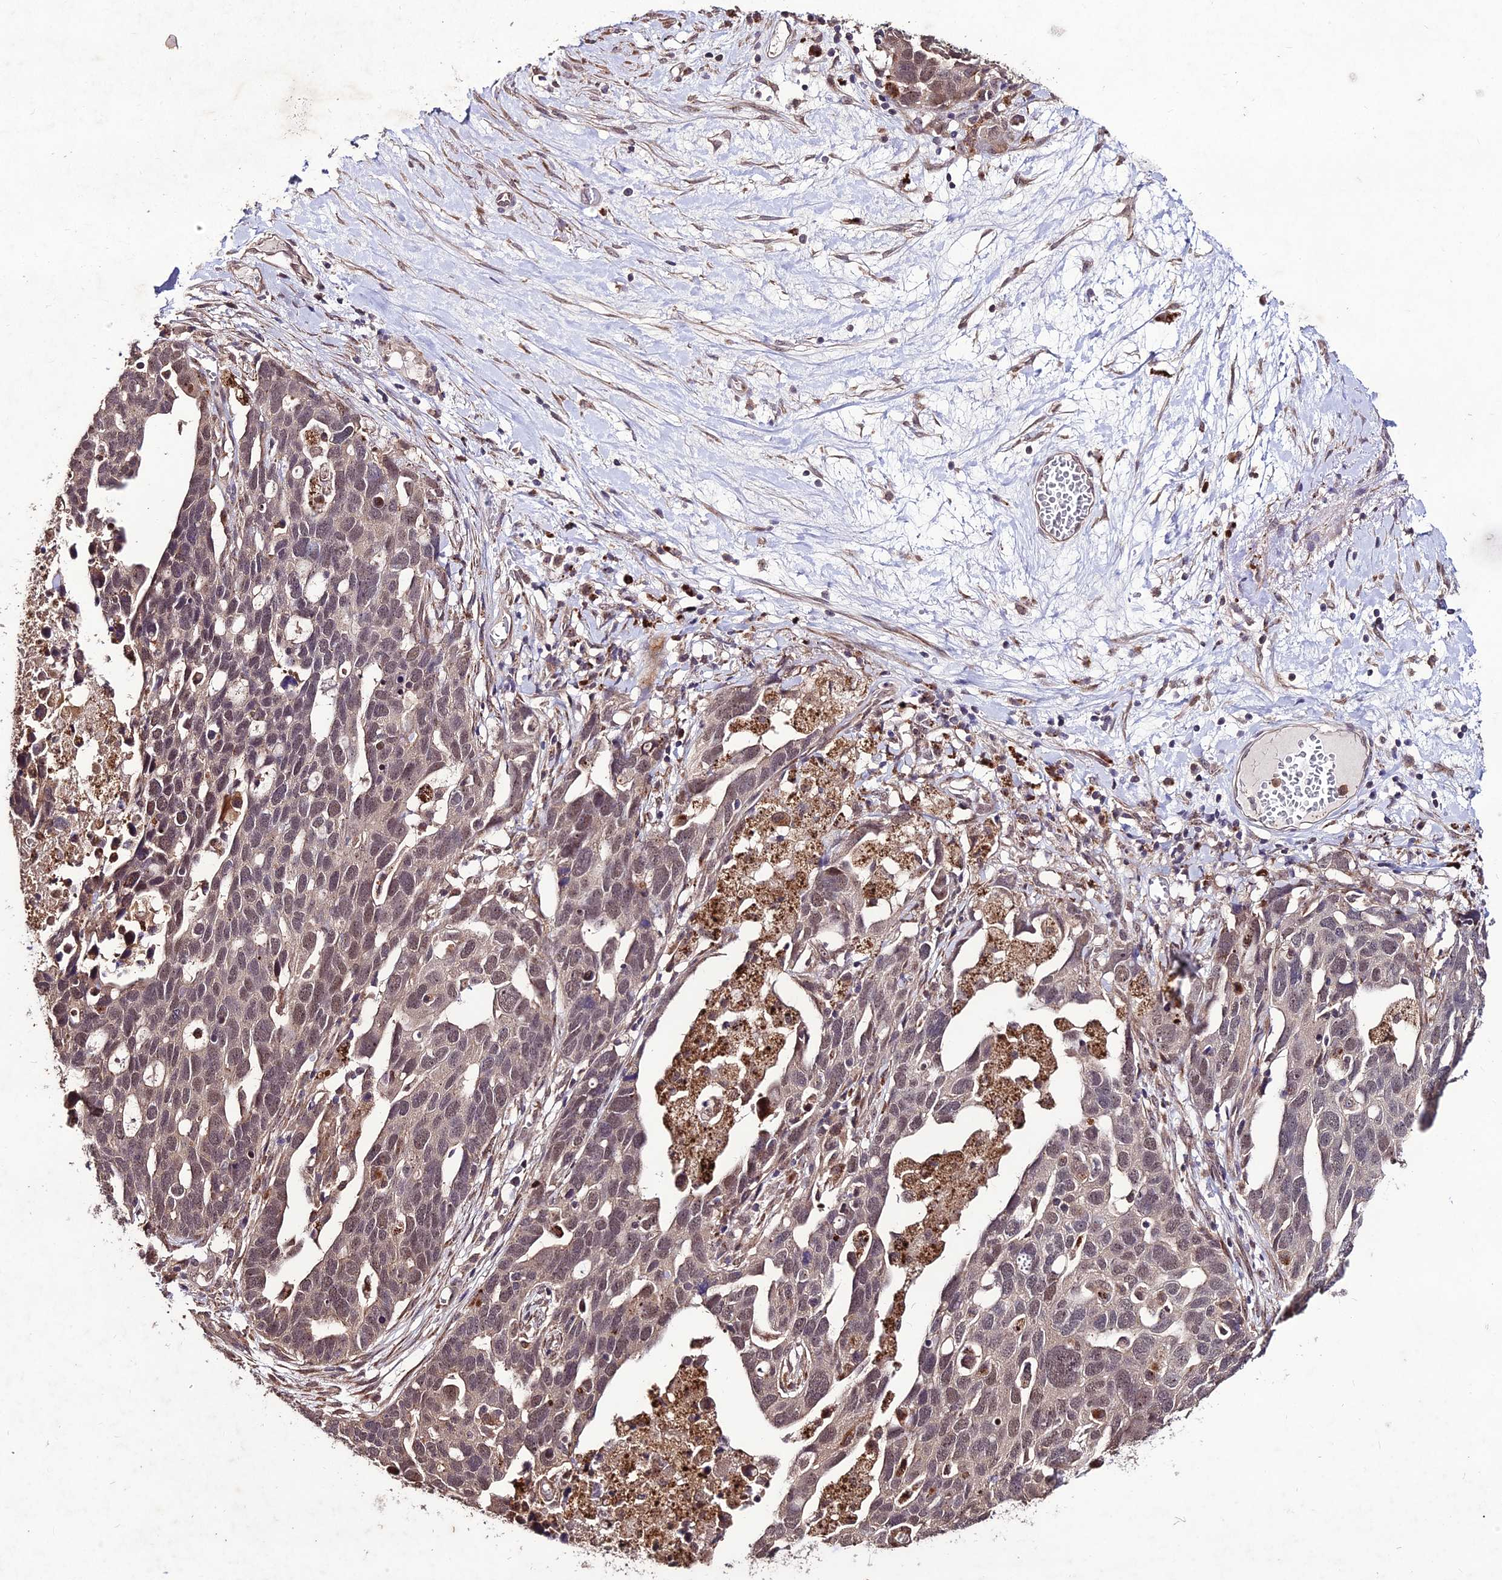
{"staining": {"intensity": "weak", "quantity": ">75%", "location": "nuclear"}, "tissue": "ovarian cancer", "cell_type": "Tumor cells", "image_type": "cancer", "snomed": [{"axis": "morphology", "description": "Cystadenocarcinoma, serous, NOS"}, {"axis": "topography", "description": "Ovary"}], "caption": "Weak nuclear protein positivity is appreciated in about >75% of tumor cells in ovarian serous cystadenocarcinoma. The protein of interest is stained brown, and the nuclei are stained in blue (DAB (3,3'-diaminobenzidine) IHC with brightfield microscopy, high magnification).", "gene": "ZNF766", "patient": {"sex": "female", "age": 54}}